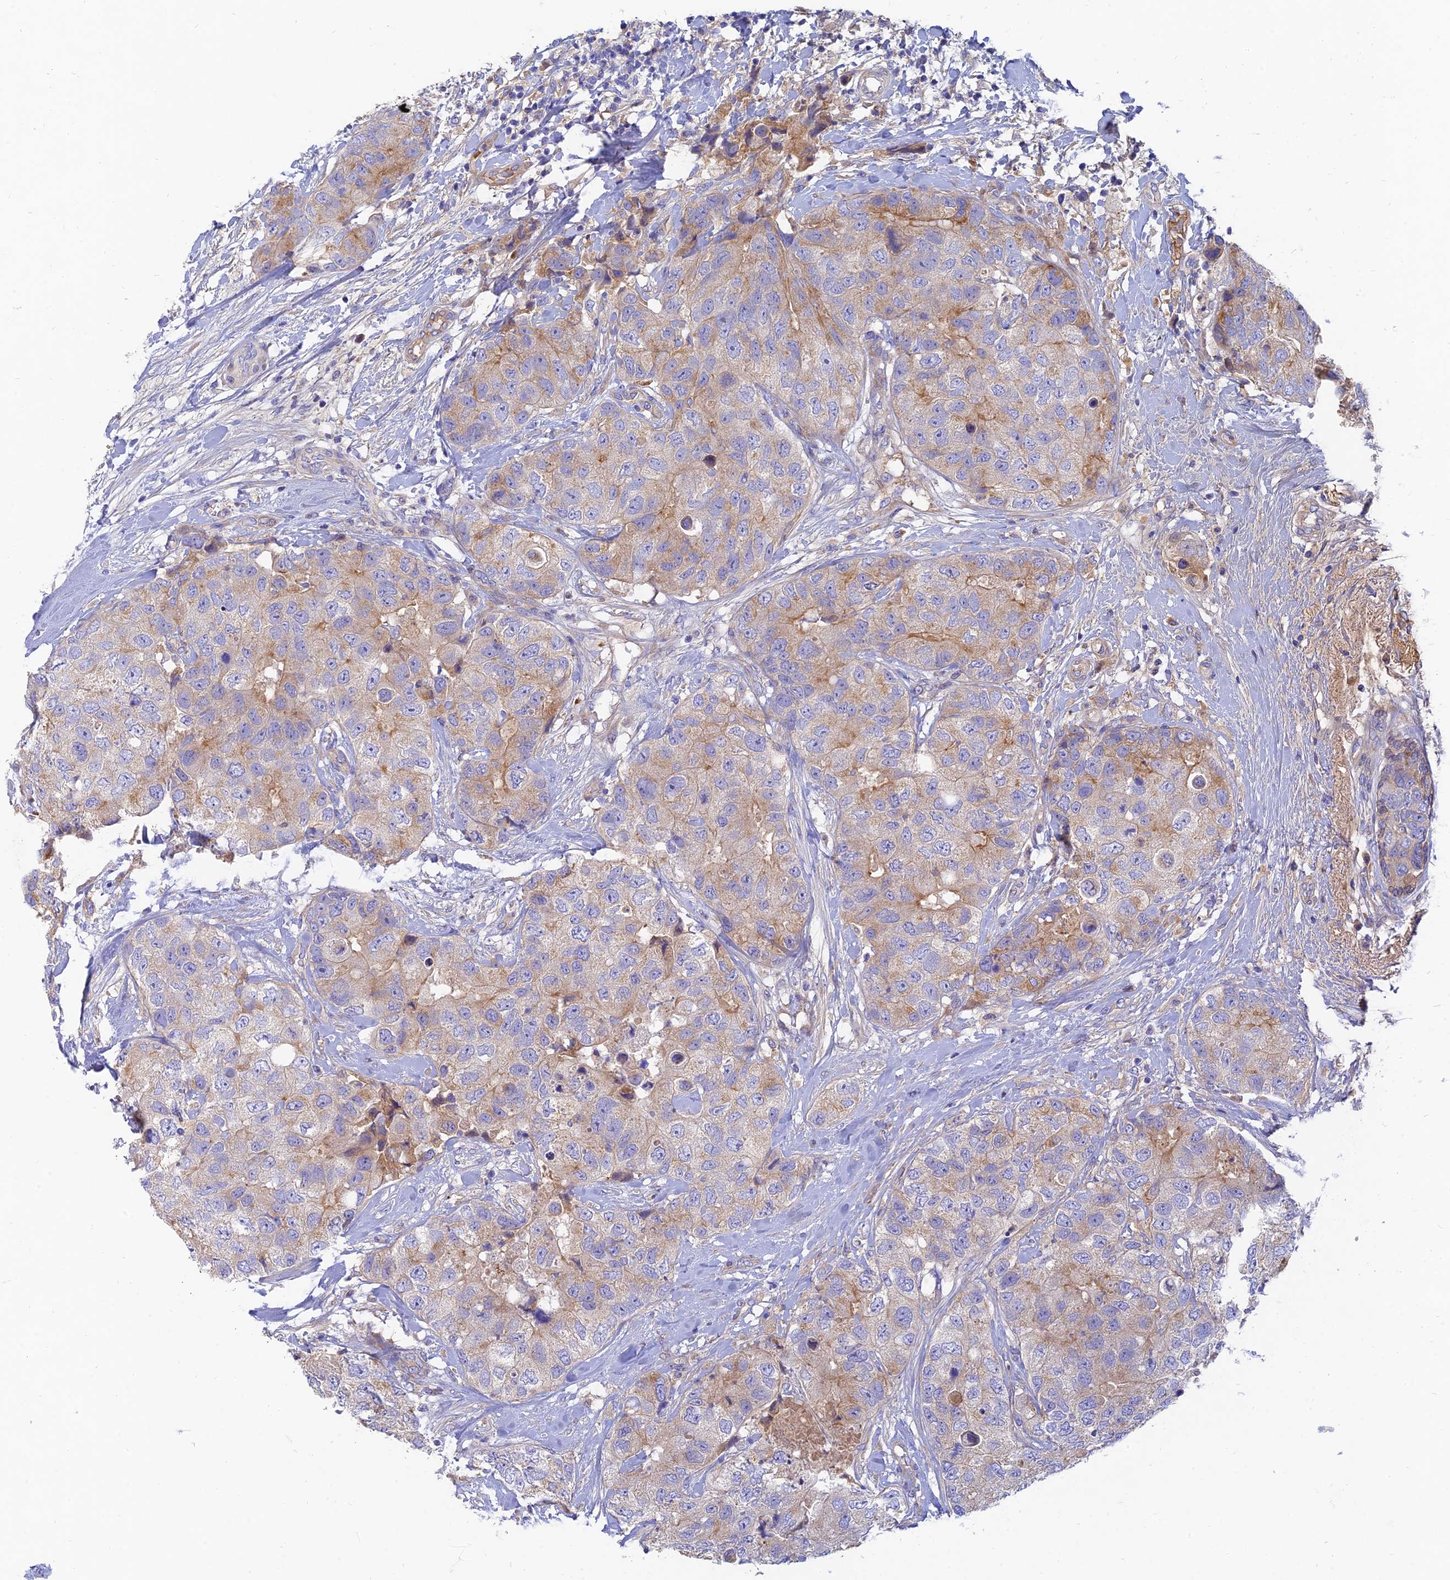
{"staining": {"intensity": "moderate", "quantity": "<25%", "location": "cytoplasmic/membranous"}, "tissue": "breast cancer", "cell_type": "Tumor cells", "image_type": "cancer", "snomed": [{"axis": "morphology", "description": "Duct carcinoma"}, {"axis": "topography", "description": "Breast"}], "caption": "DAB (3,3'-diaminobenzidine) immunohistochemical staining of human breast cancer demonstrates moderate cytoplasmic/membranous protein staining in approximately <25% of tumor cells. The protein is stained brown, and the nuclei are stained in blue (DAB (3,3'-diaminobenzidine) IHC with brightfield microscopy, high magnification).", "gene": "MROH1", "patient": {"sex": "female", "age": 62}}